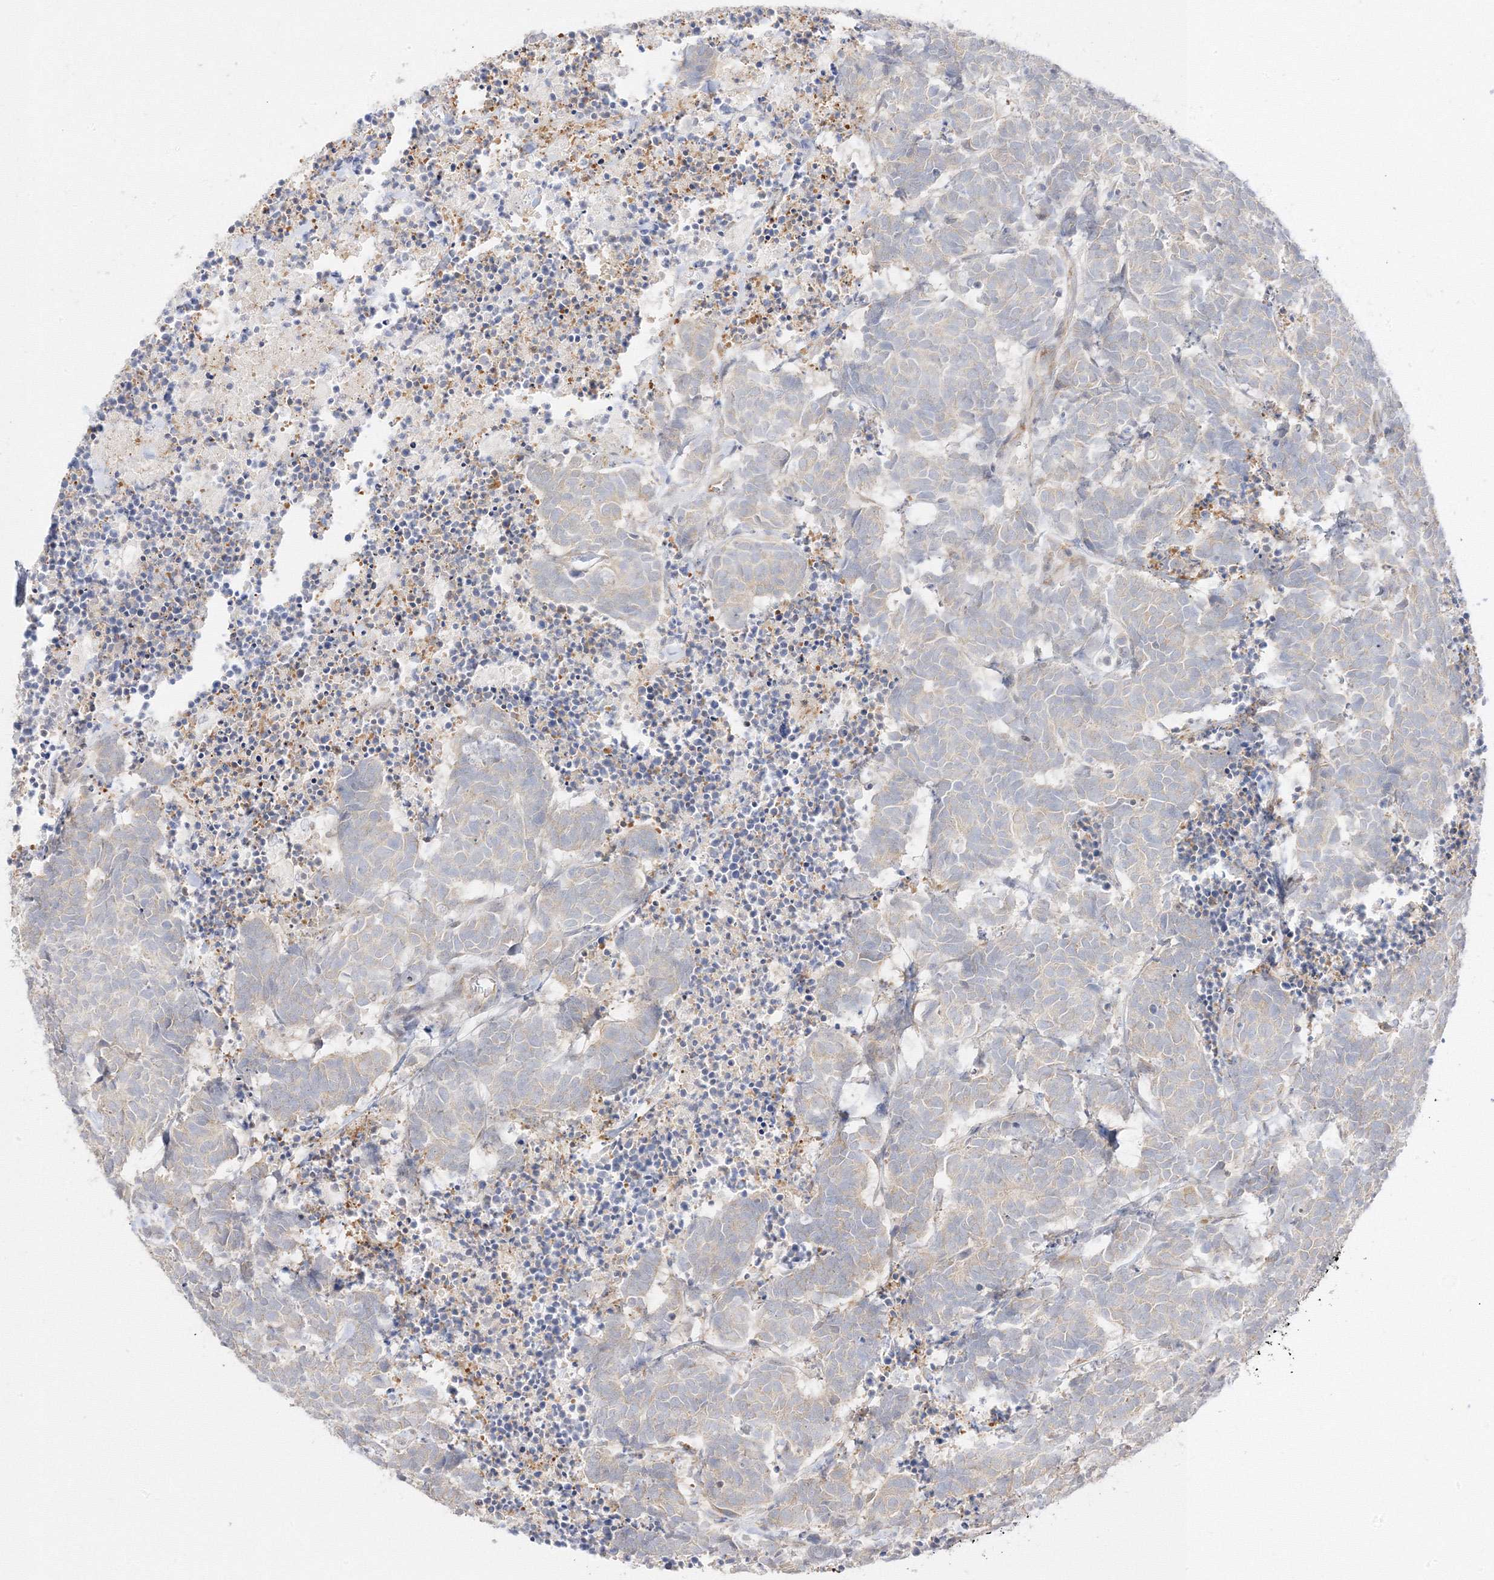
{"staining": {"intensity": "weak", "quantity": "<25%", "location": "cytoplasmic/membranous"}, "tissue": "carcinoid", "cell_type": "Tumor cells", "image_type": "cancer", "snomed": [{"axis": "morphology", "description": "Carcinoma, NOS"}, {"axis": "morphology", "description": "Carcinoid, malignant, NOS"}, {"axis": "topography", "description": "Urinary bladder"}], "caption": "This is a histopathology image of immunohistochemistry (IHC) staining of carcinoid, which shows no expression in tumor cells.", "gene": "C2CD2", "patient": {"sex": "male", "age": 57}}